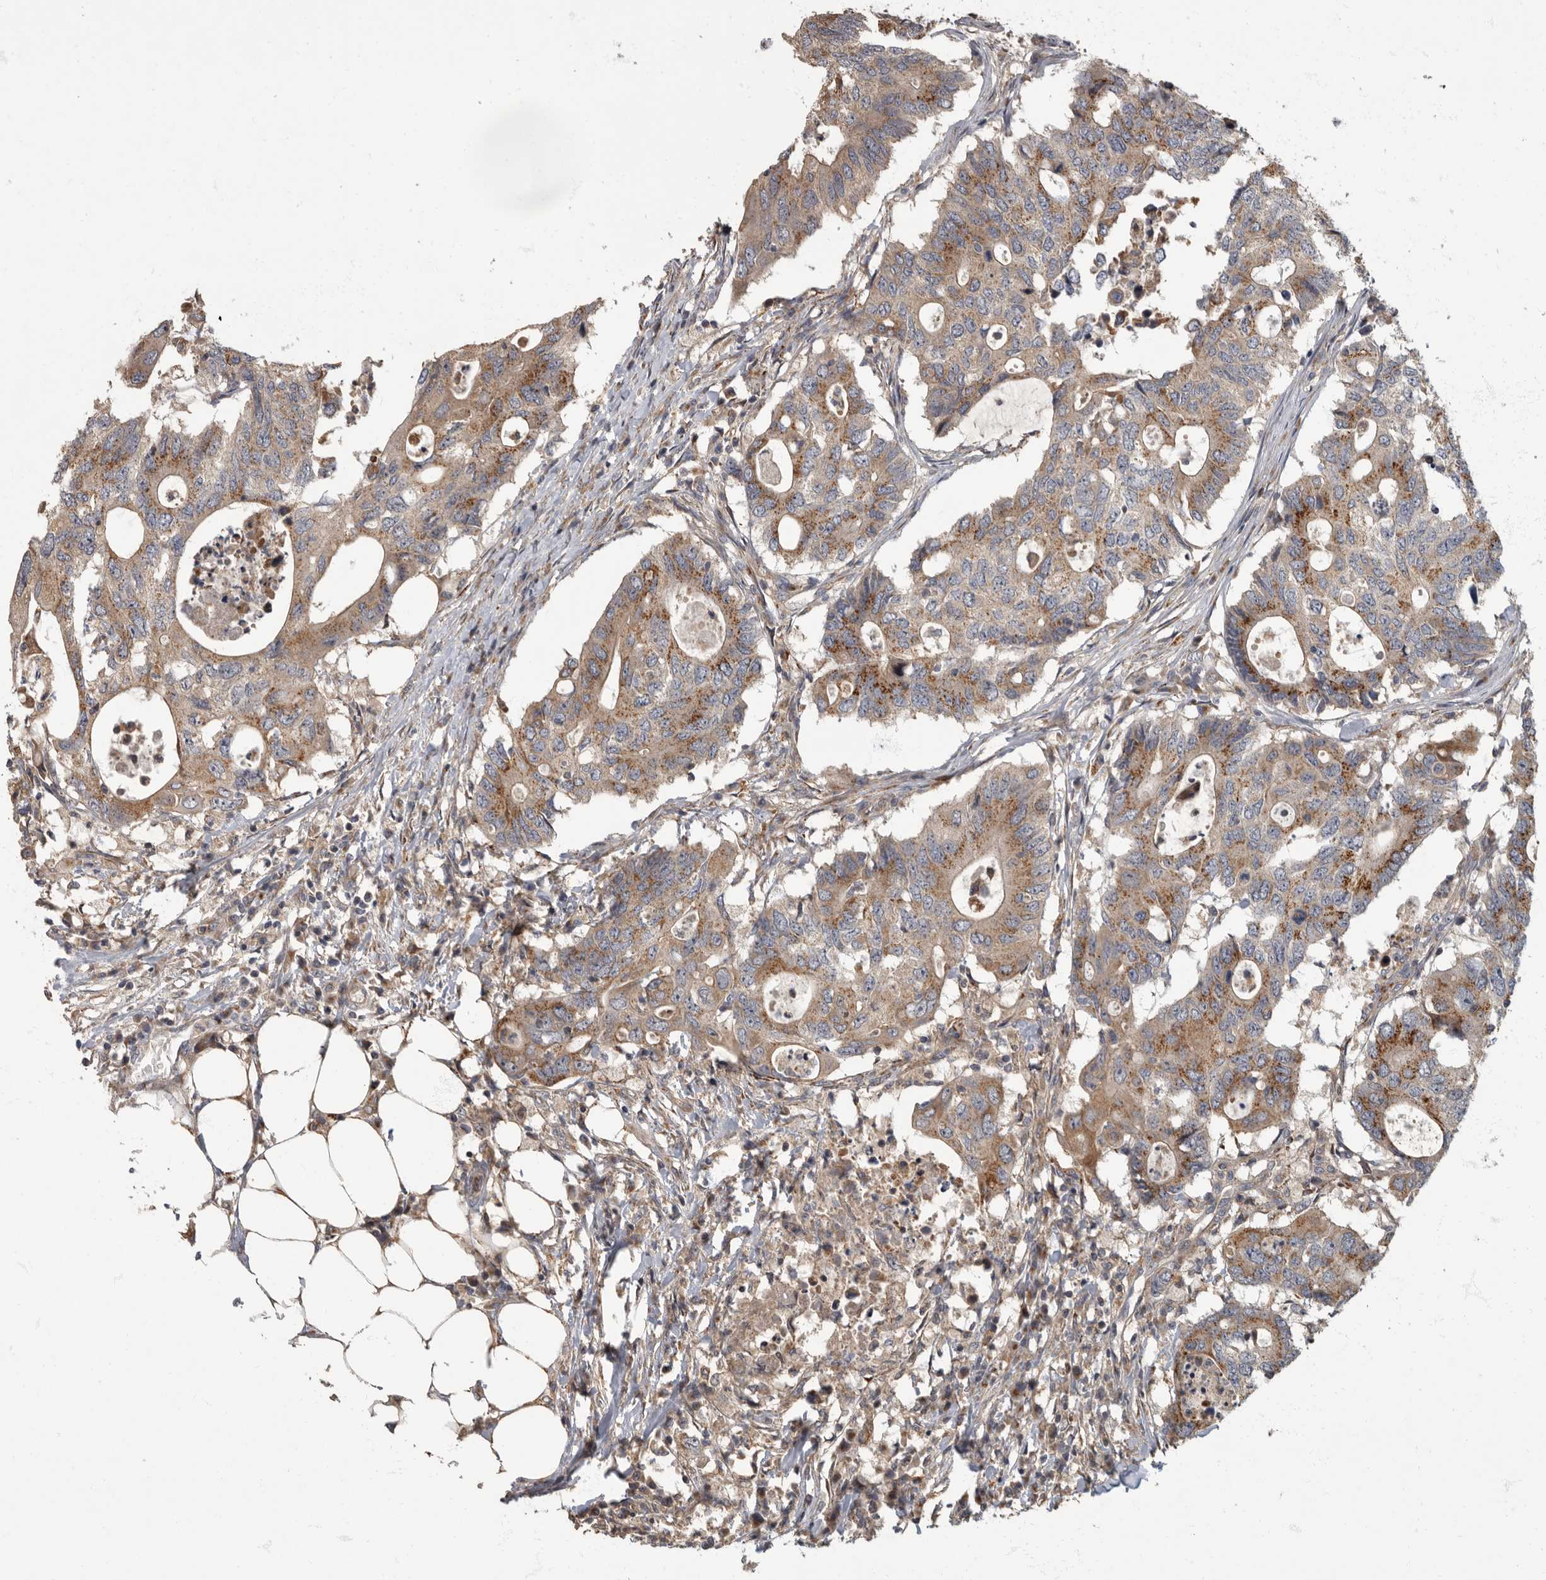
{"staining": {"intensity": "moderate", "quantity": ">75%", "location": "cytoplasmic/membranous"}, "tissue": "colorectal cancer", "cell_type": "Tumor cells", "image_type": "cancer", "snomed": [{"axis": "morphology", "description": "Adenocarcinoma, NOS"}, {"axis": "topography", "description": "Colon"}], "caption": "A brown stain highlights moderate cytoplasmic/membranous expression of a protein in human colorectal adenocarcinoma tumor cells. (DAB IHC with brightfield microscopy, high magnification).", "gene": "IQCK", "patient": {"sex": "male", "age": 71}}